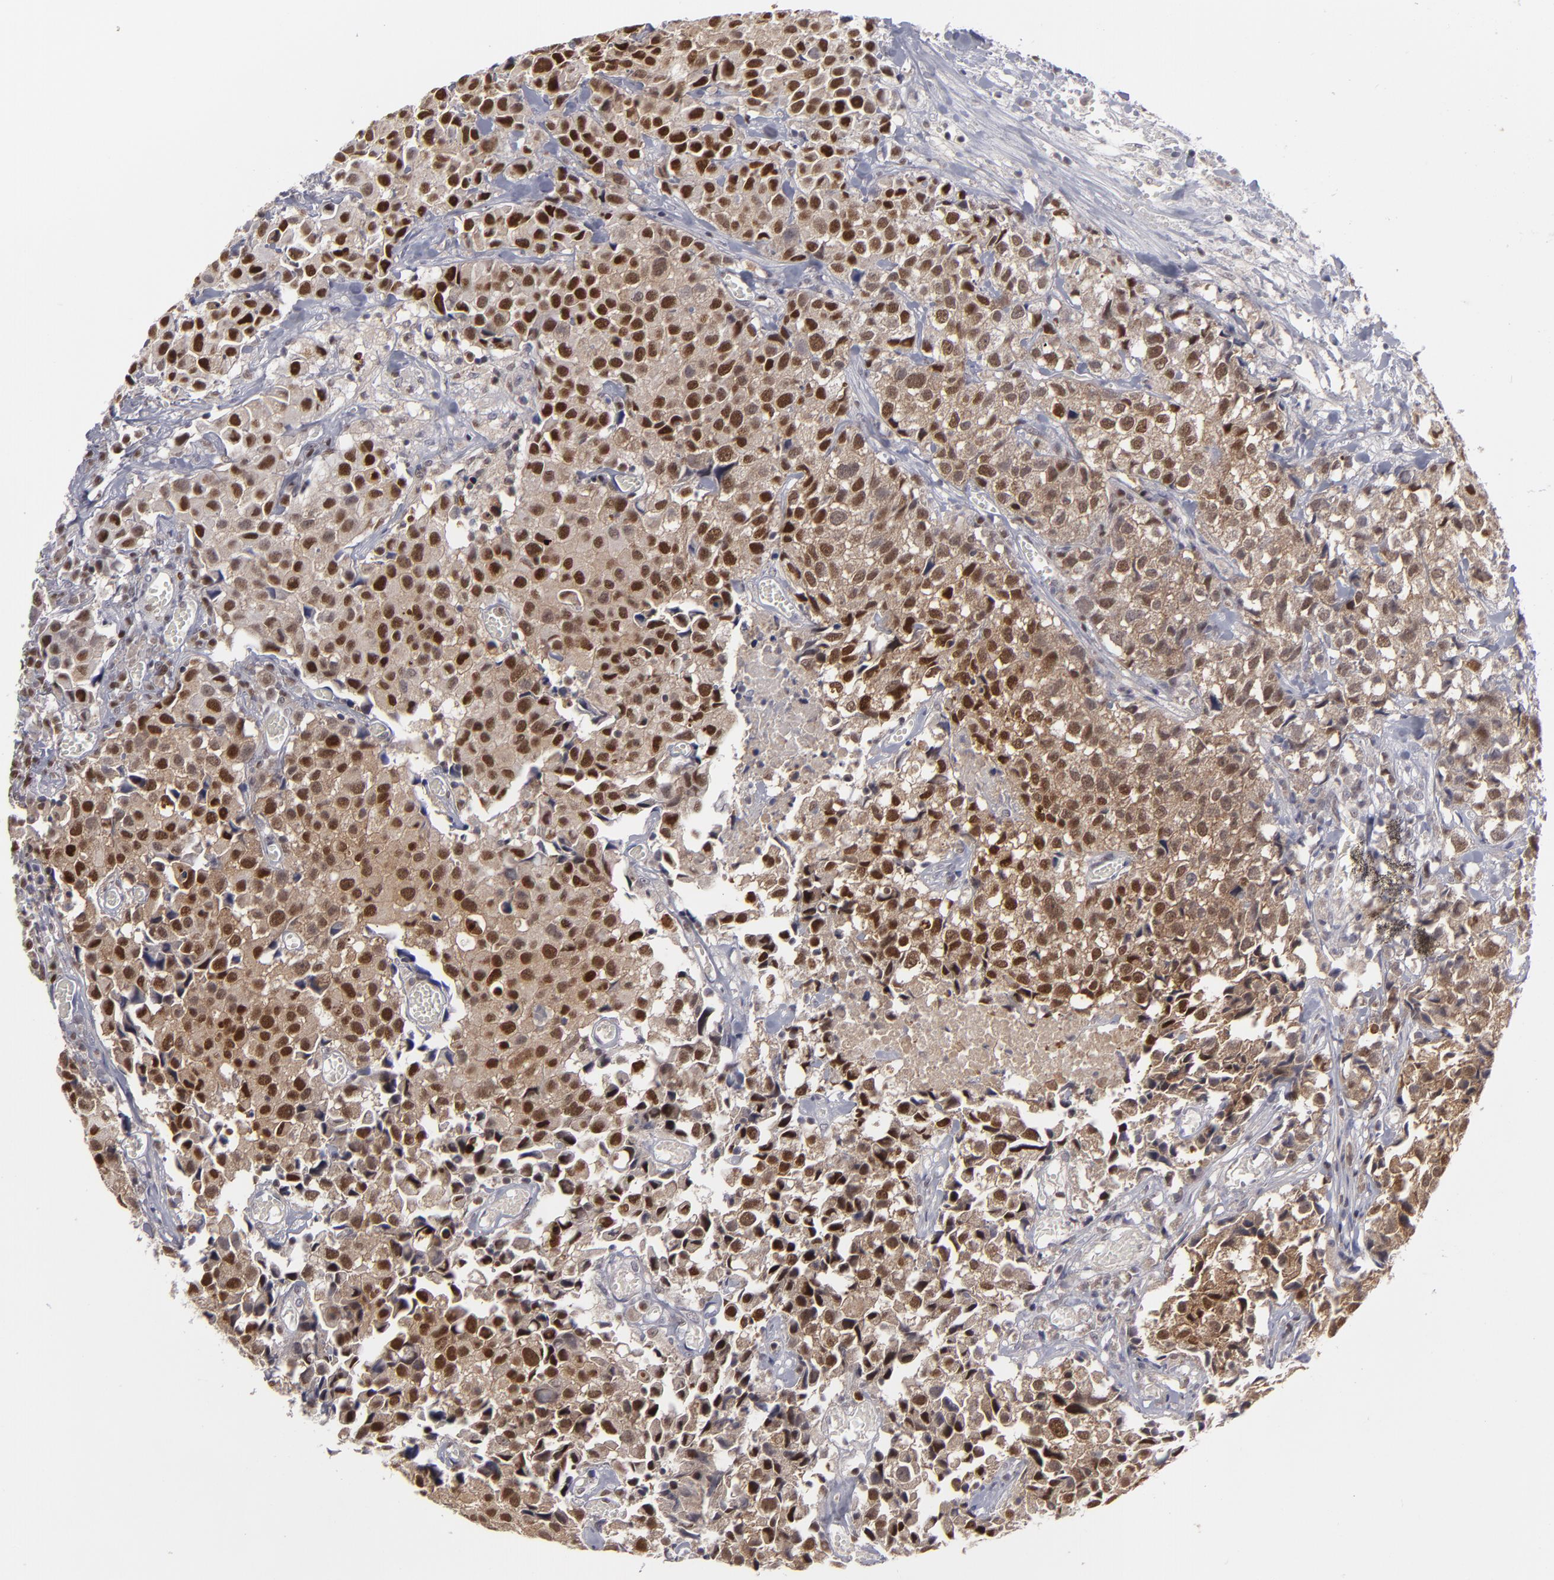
{"staining": {"intensity": "moderate", "quantity": "25%-75%", "location": "cytoplasmic/membranous,nuclear"}, "tissue": "urothelial cancer", "cell_type": "Tumor cells", "image_type": "cancer", "snomed": [{"axis": "morphology", "description": "Urothelial carcinoma, High grade"}, {"axis": "topography", "description": "Urinary bladder"}], "caption": "Immunohistochemical staining of human high-grade urothelial carcinoma reveals medium levels of moderate cytoplasmic/membranous and nuclear expression in about 25%-75% of tumor cells.", "gene": "GSR", "patient": {"sex": "female", "age": 75}}